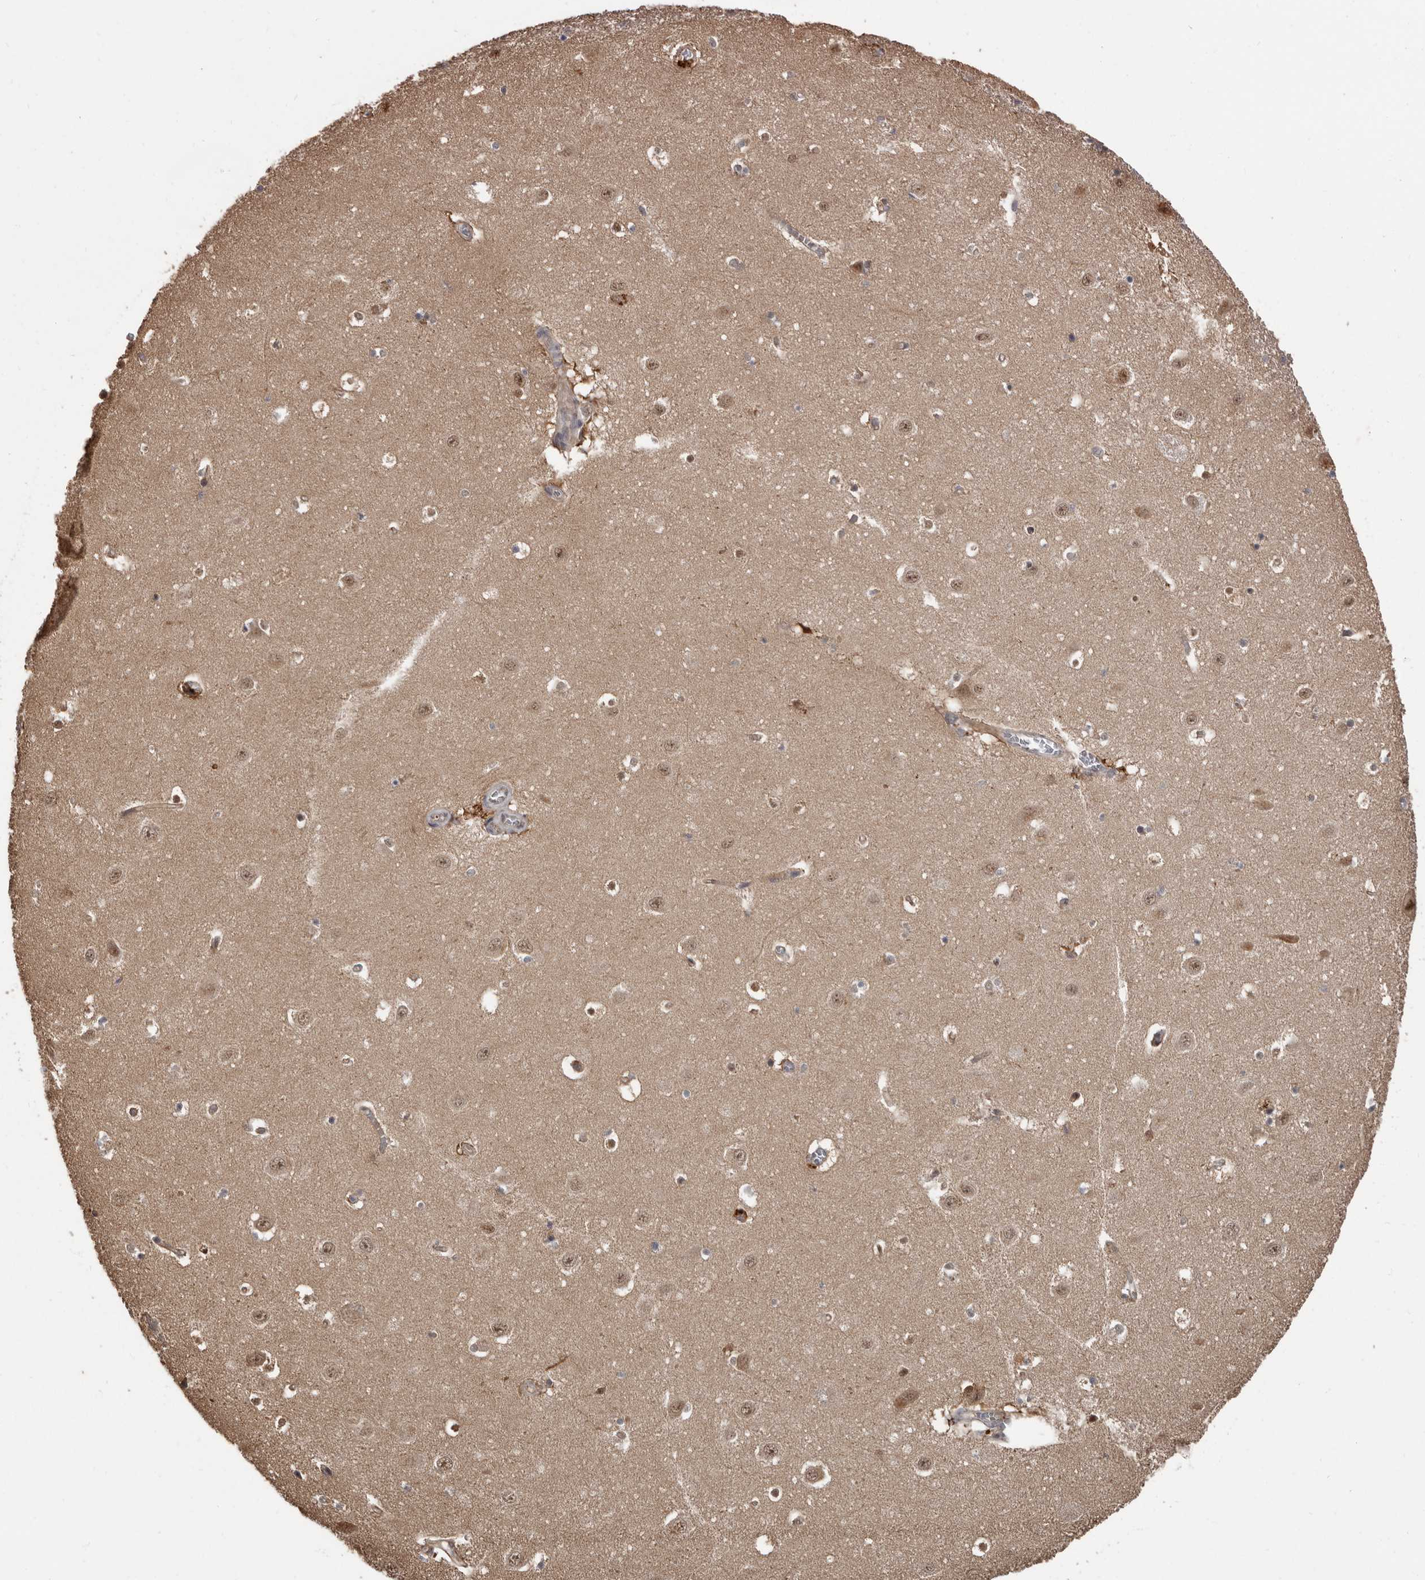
{"staining": {"intensity": "weak", "quantity": "25%-75%", "location": "nuclear"}, "tissue": "hippocampus", "cell_type": "Glial cells", "image_type": "normal", "snomed": [{"axis": "morphology", "description": "Normal tissue, NOS"}, {"axis": "topography", "description": "Hippocampus"}], "caption": "Unremarkable hippocampus reveals weak nuclear positivity in approximately 25%-75% of glial cells (brown staining indicates protein expression, while blue staining denotes nuclei)..", "gene": "AHR", "patient": {"sex": "female", "age": 64}}